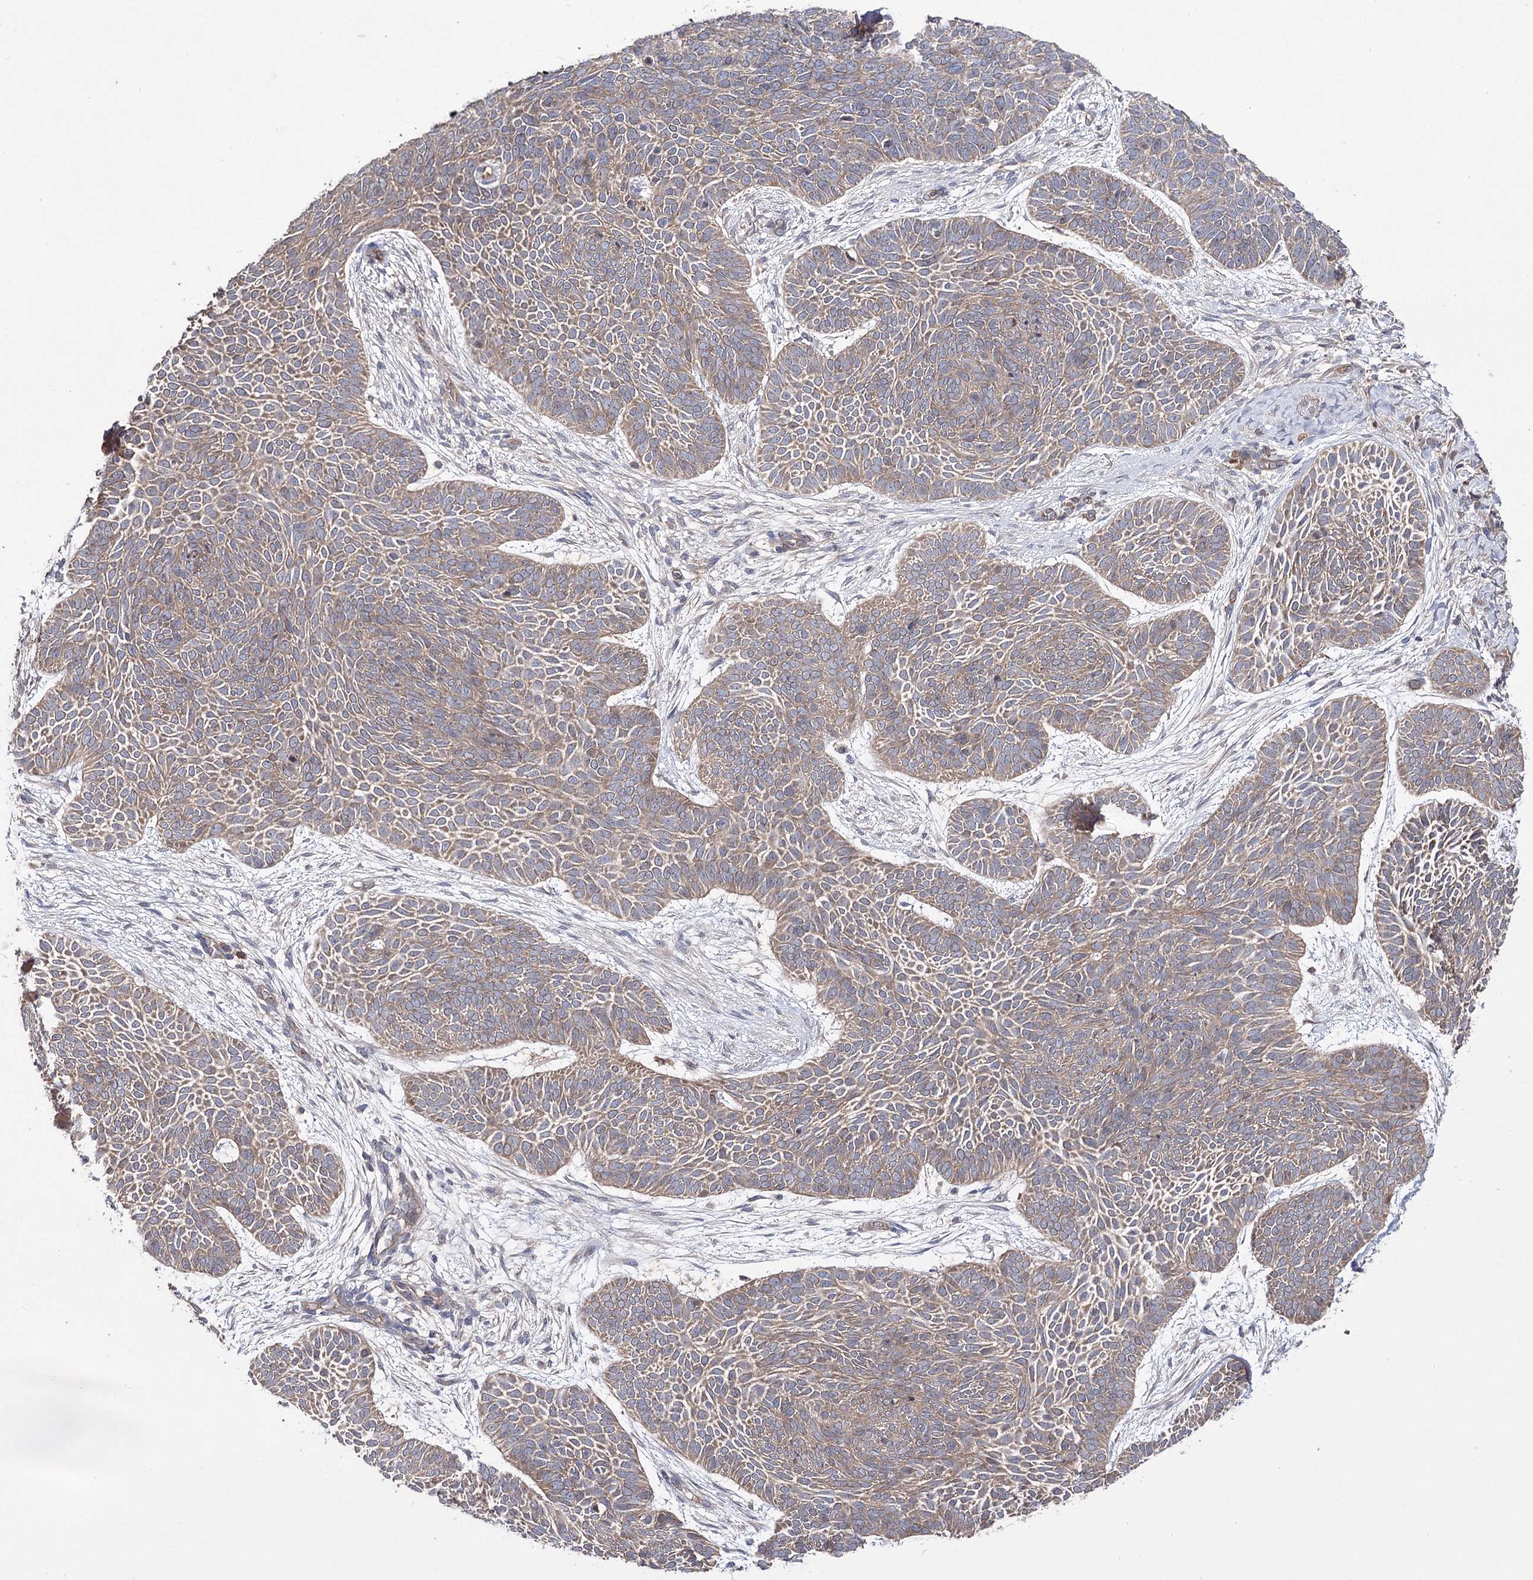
{"staining": {"intensity": "moderate", "quantity": ">75%", "location": "cytoplasmic/membranous"}, "tissue": "skin cancer", "cell_type": "Tumor cells", "image_type": "cancer", "snomed": [{"axis": "morphology", "description": "Basal cell carcinoma"}, {"axis": "topography", "description": "Skin"}], "caption": "The micrograph demonstrates staining of basal cell carcinoma (skin), revealing moderate cytoplasmic/membranous protein expression (brown color) within tumor cells. (brown staining indicates protein expression, while blue staining denotes nuclei).", "gene": "BCR", "patient": {"sex": "male", "age": 85}}